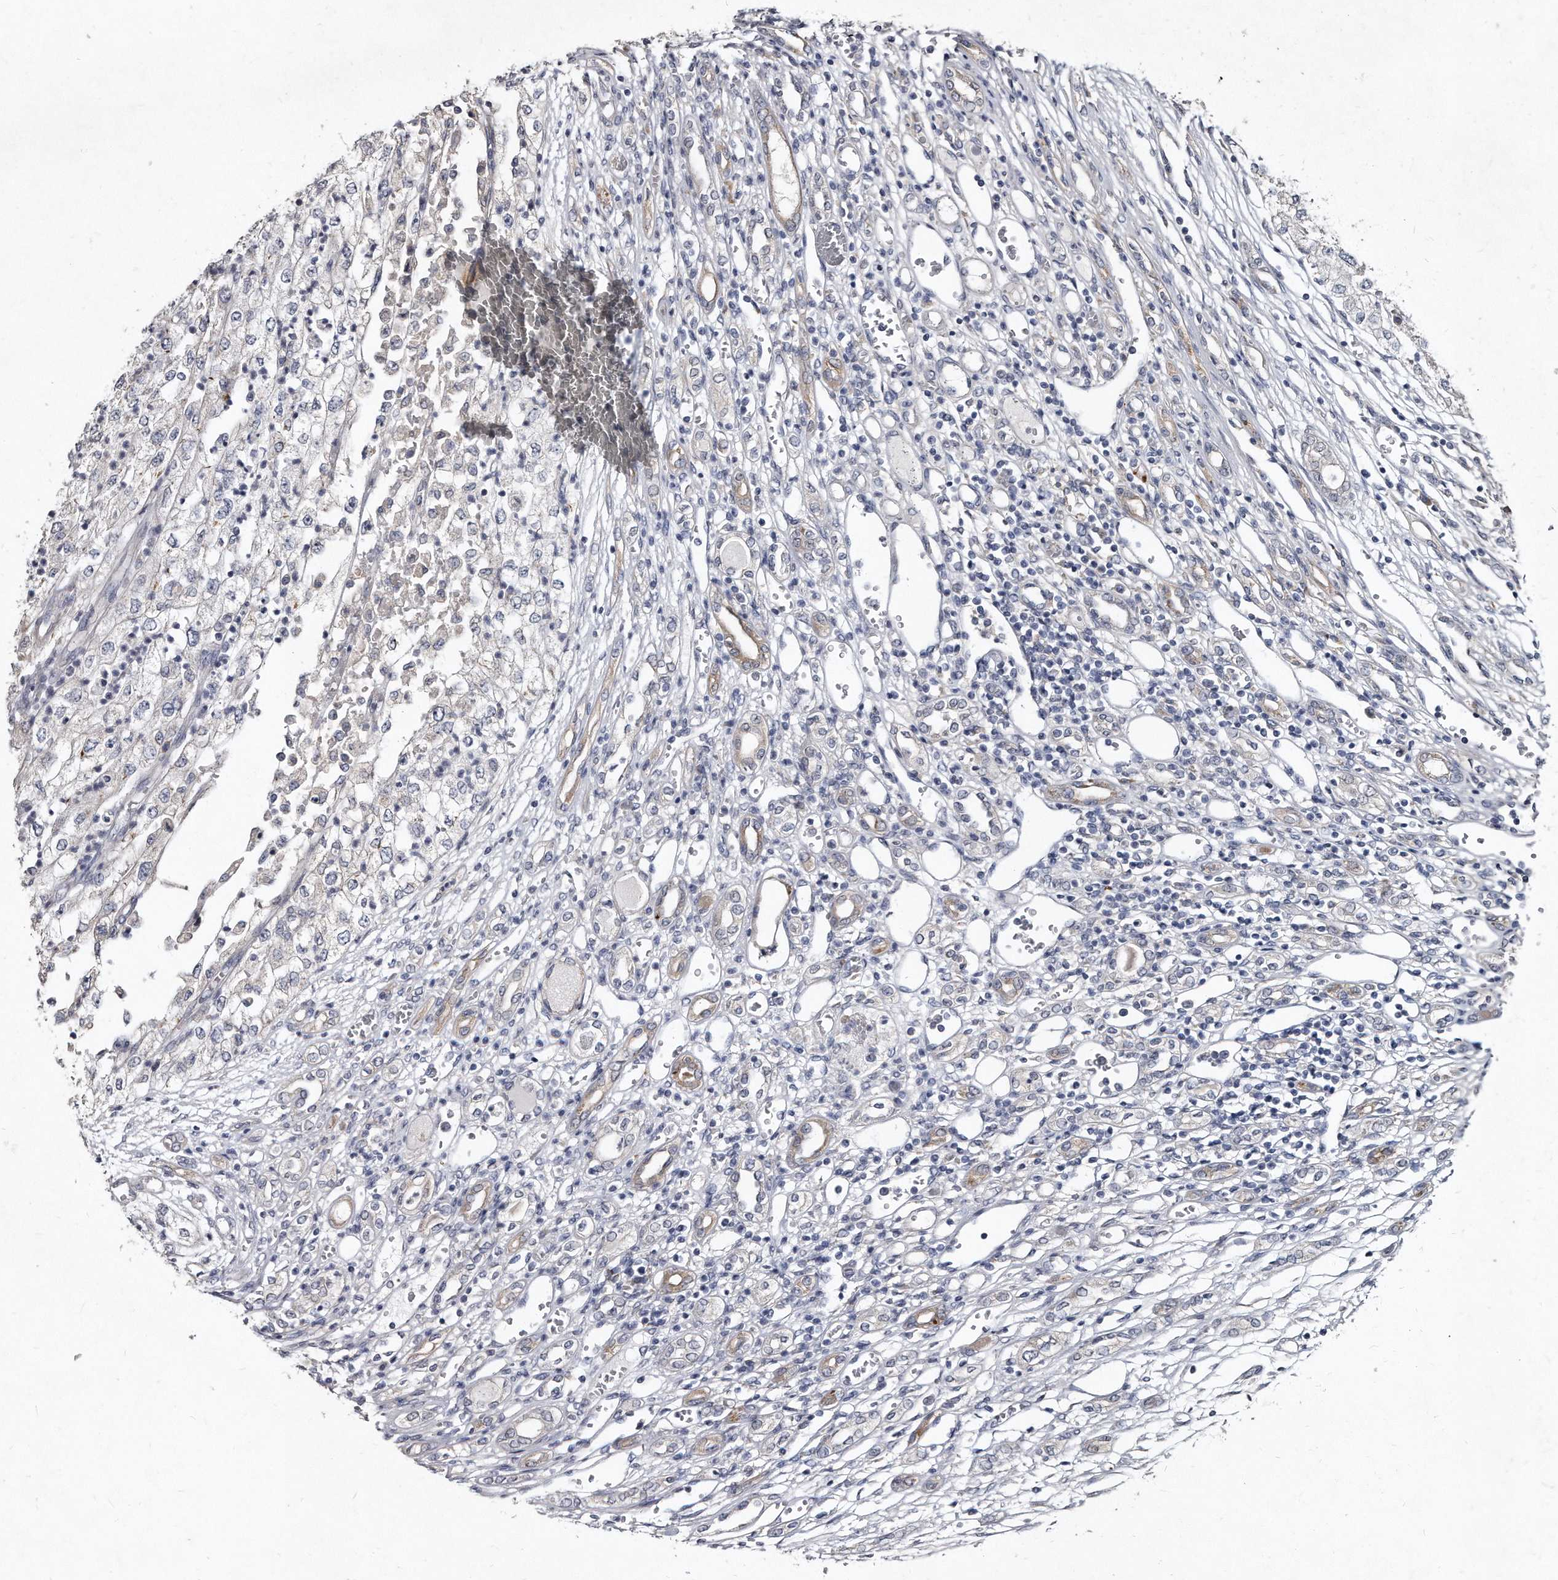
{"staining": {"intensity": "negative", "quantity": "none", "location": "none"}, "tissue": "renal cancer", "cell_type": "Tumor cells", "image_type": "cancer", "snomed": [{"axis": "morphology", "description": "Adenocarcinoma, NOS"}, {"axis": "topography", "description": "Kidney"}], "caption": "The micrograph displays no significant staining in tumor cells of adenocarcinoma (renal).", "gene": "KLHDC3", "patient": {"sex": "female", "age": 54}}